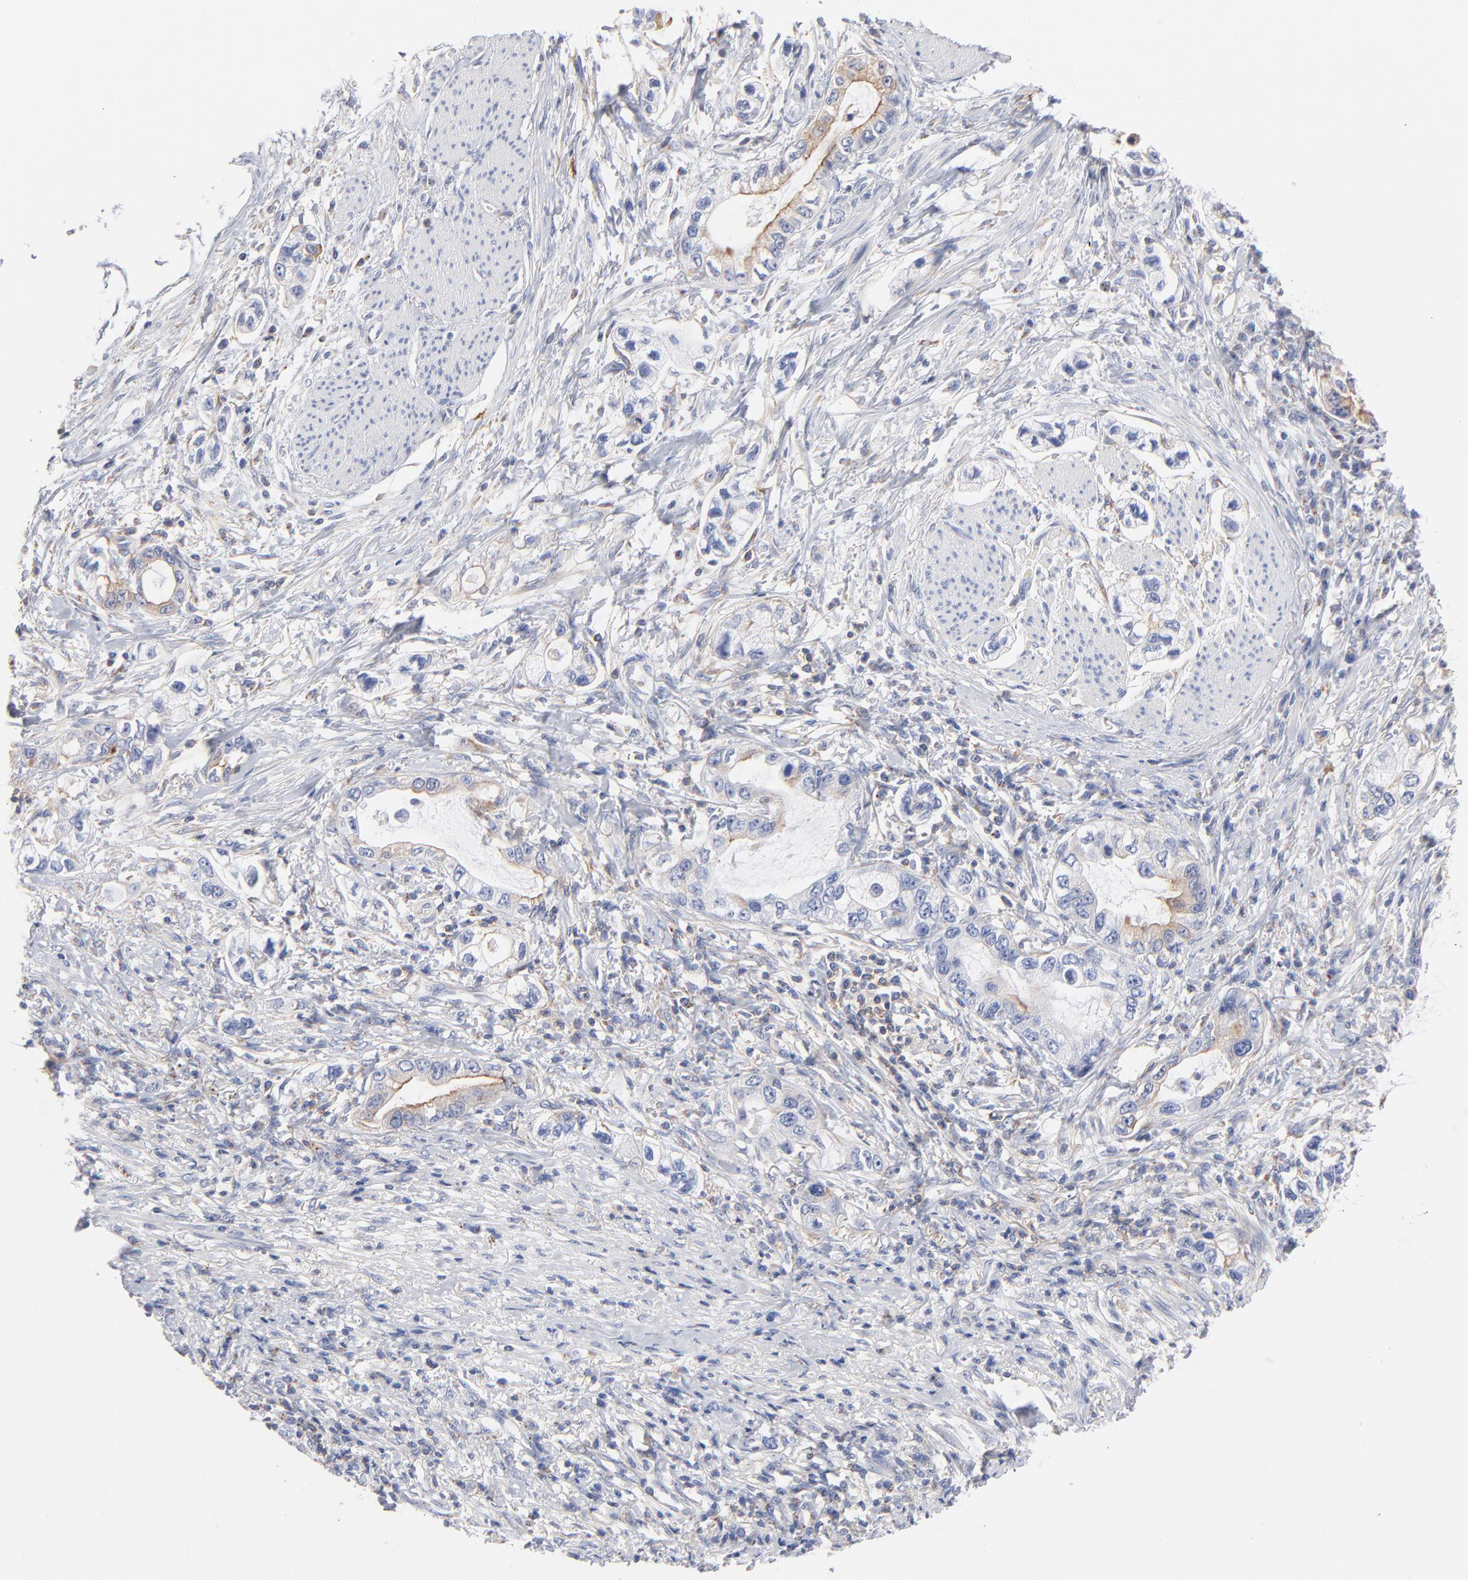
{"staining": {"intensity": "weak", "quantity": "<25%", "location": "cytoplasmic/membranous"}, "tissue": "stomach cancer", "cell_type": "Tumor cells", "image_type": "cancer", "snomed": [{"axis": "morphology", "description": "Adenocarcinoma, NOS"}, {"axis": "topography", "description": "Stomach, lower"}], "caption": "Immunohistochemistry (IHC) of human adenocarcinoma (stomach) reveals no positivity in tumor cells.", "gene": "SEPTIN6", "patient": {"sex": "female", "age": 93}}